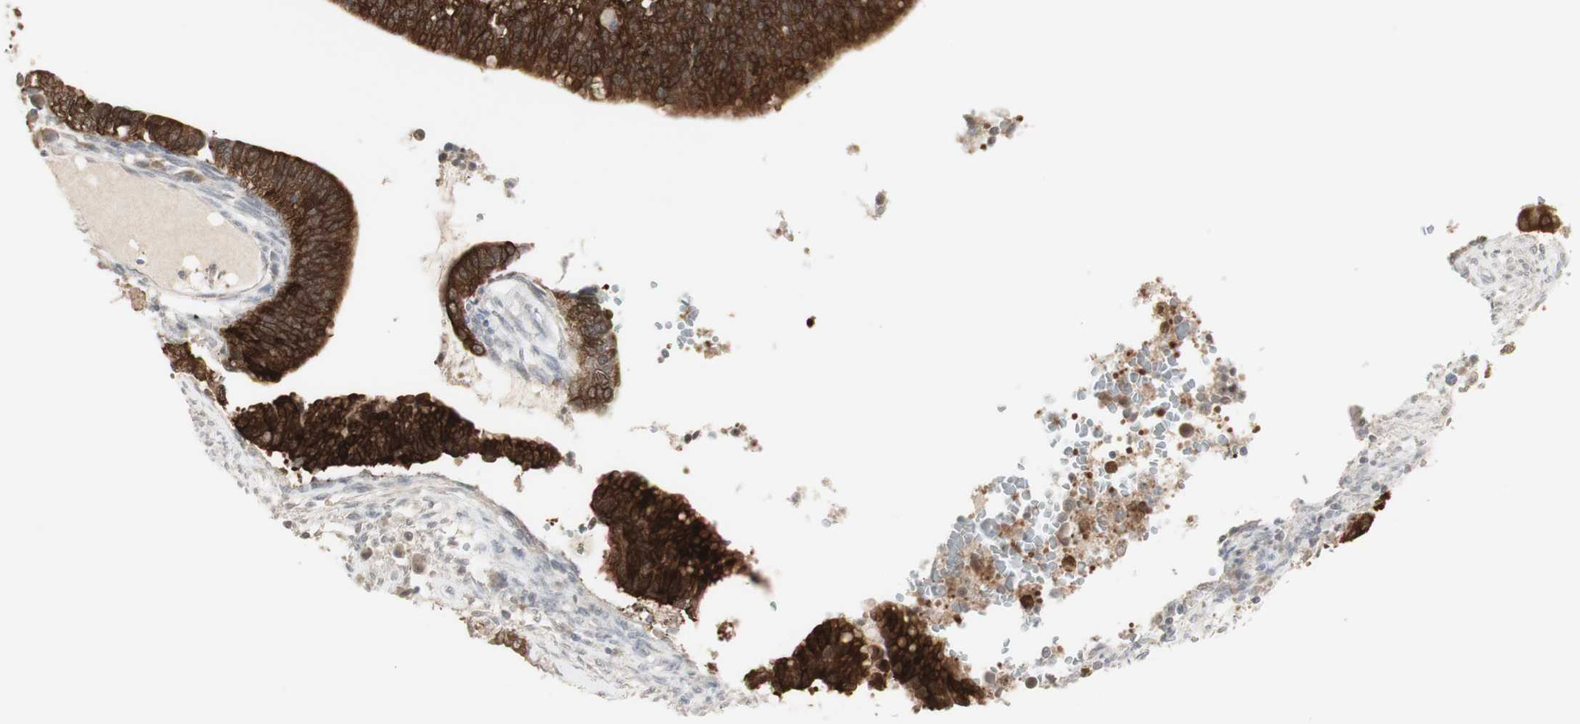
{"staining": {"intensity": "strong", "quantity": ">75%", "location": "cytoplasmic/membranous"}, "tissue": "cervical cancer", "cell_type": "Tumor cells", "image_type": "cancer", "snomed": [{"axis": "morphology", "description": "Adenocarcinoma, NOS"}, {"axis": "topography", "description": "Cervix"}], "caption": "This histopathology image displays immunohistochemistry (IHC) staining of human cervical cancer, with high strong cytoplasmic/membranous positivity in about >75% of tumor cells.", "gene": "C1orf116", "patient": {"sex": "female", "age": 44}}